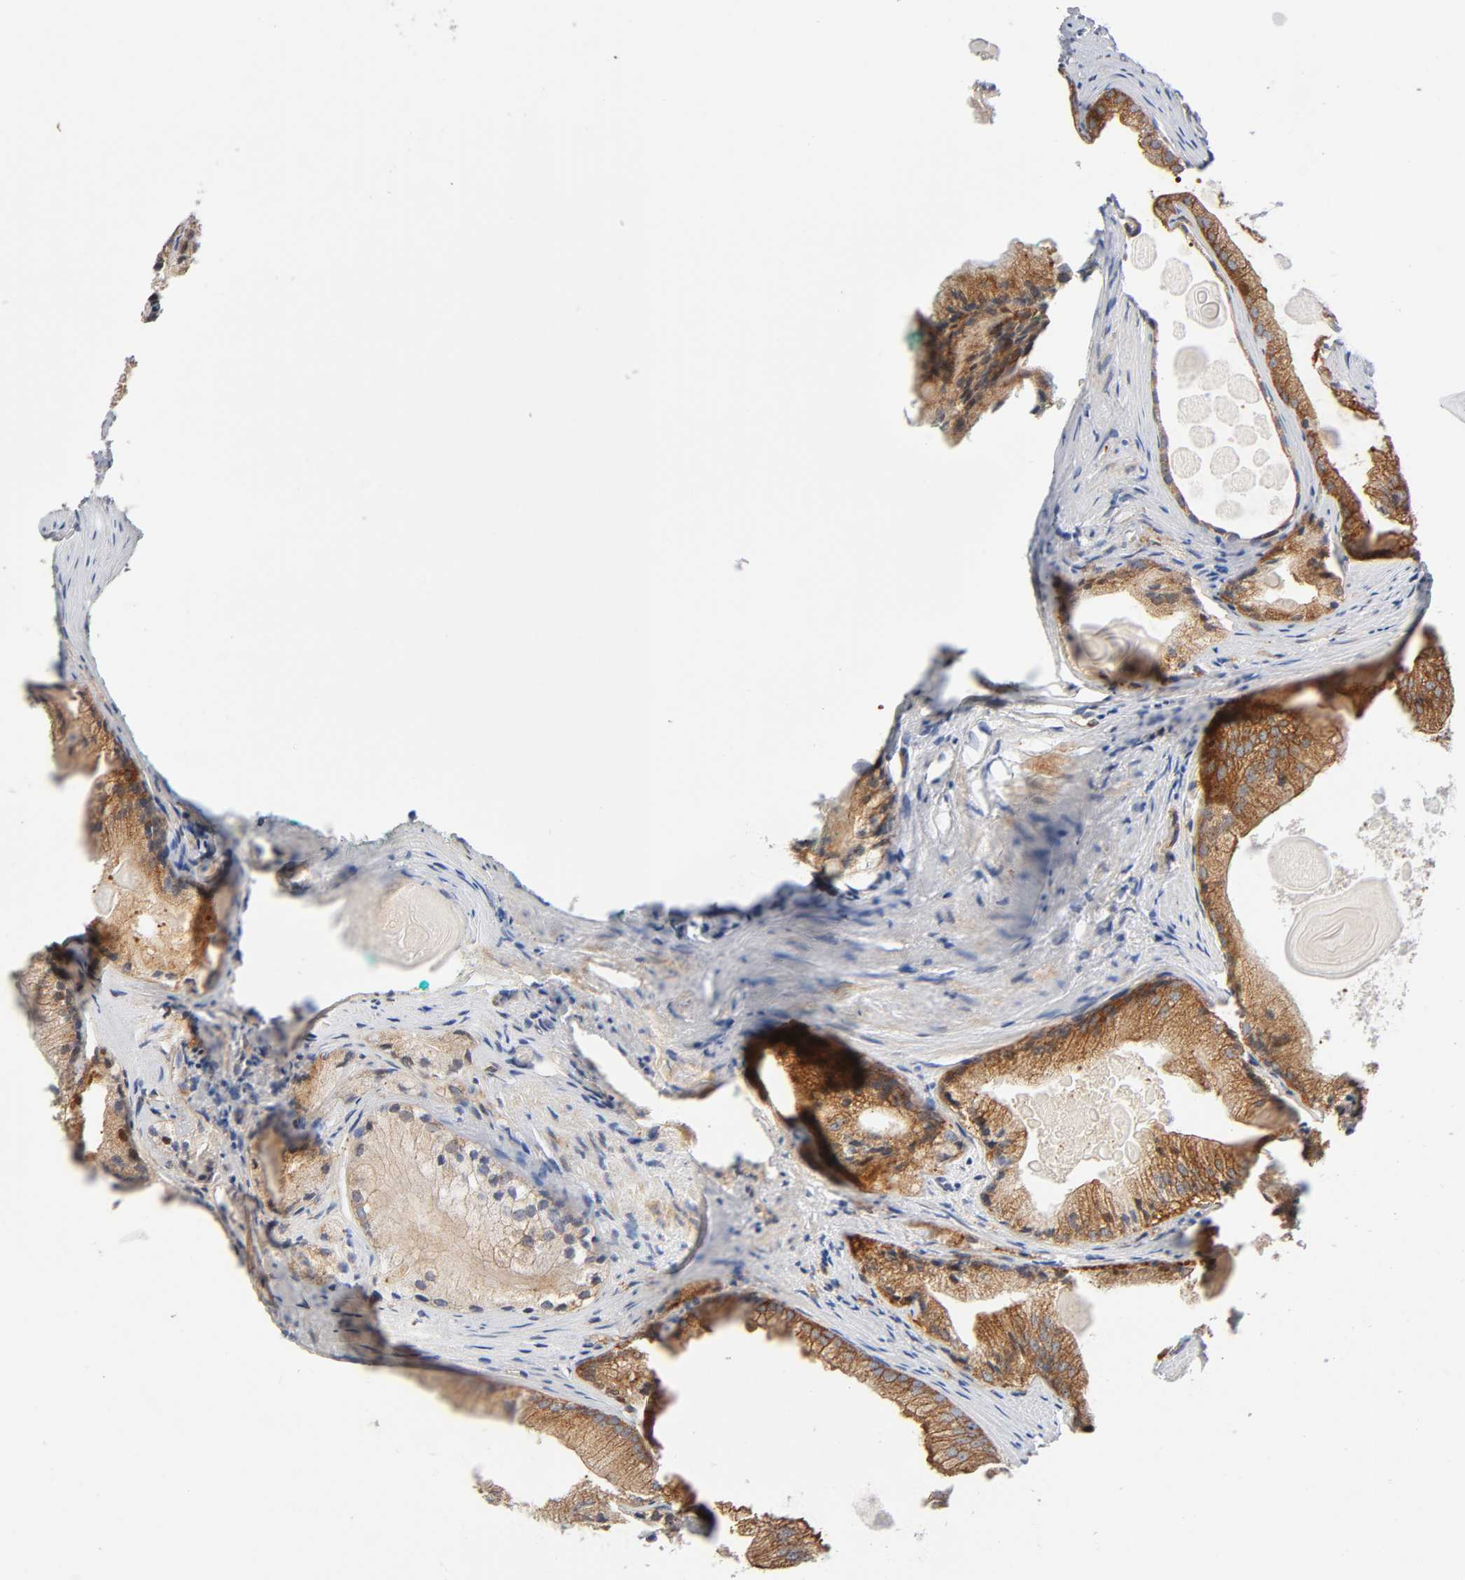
{"staining": {"intensity": "moderate", "quantity": ">75%", "location": "cytoplasmic/membranous"}, "tissue": "prostate cancer", "cell_type": "Tumor cells", "image_type": "cancer", "snomed": [{"axis": "morphology", "description": "Adenocarcinoma, Low grade"}, {"axis": "topography", "description": "Prostate"}], "caption": "Approximately >75% of tumor cells in prostate cancer (low-grade adenocarcinoma) demonstrate moderate cytoplasmic/membranous protein positivity as visualized by brown immunohistochemical staining.", "gene": "CD2AP", "patient": {"sex": "male", "age": 69}}